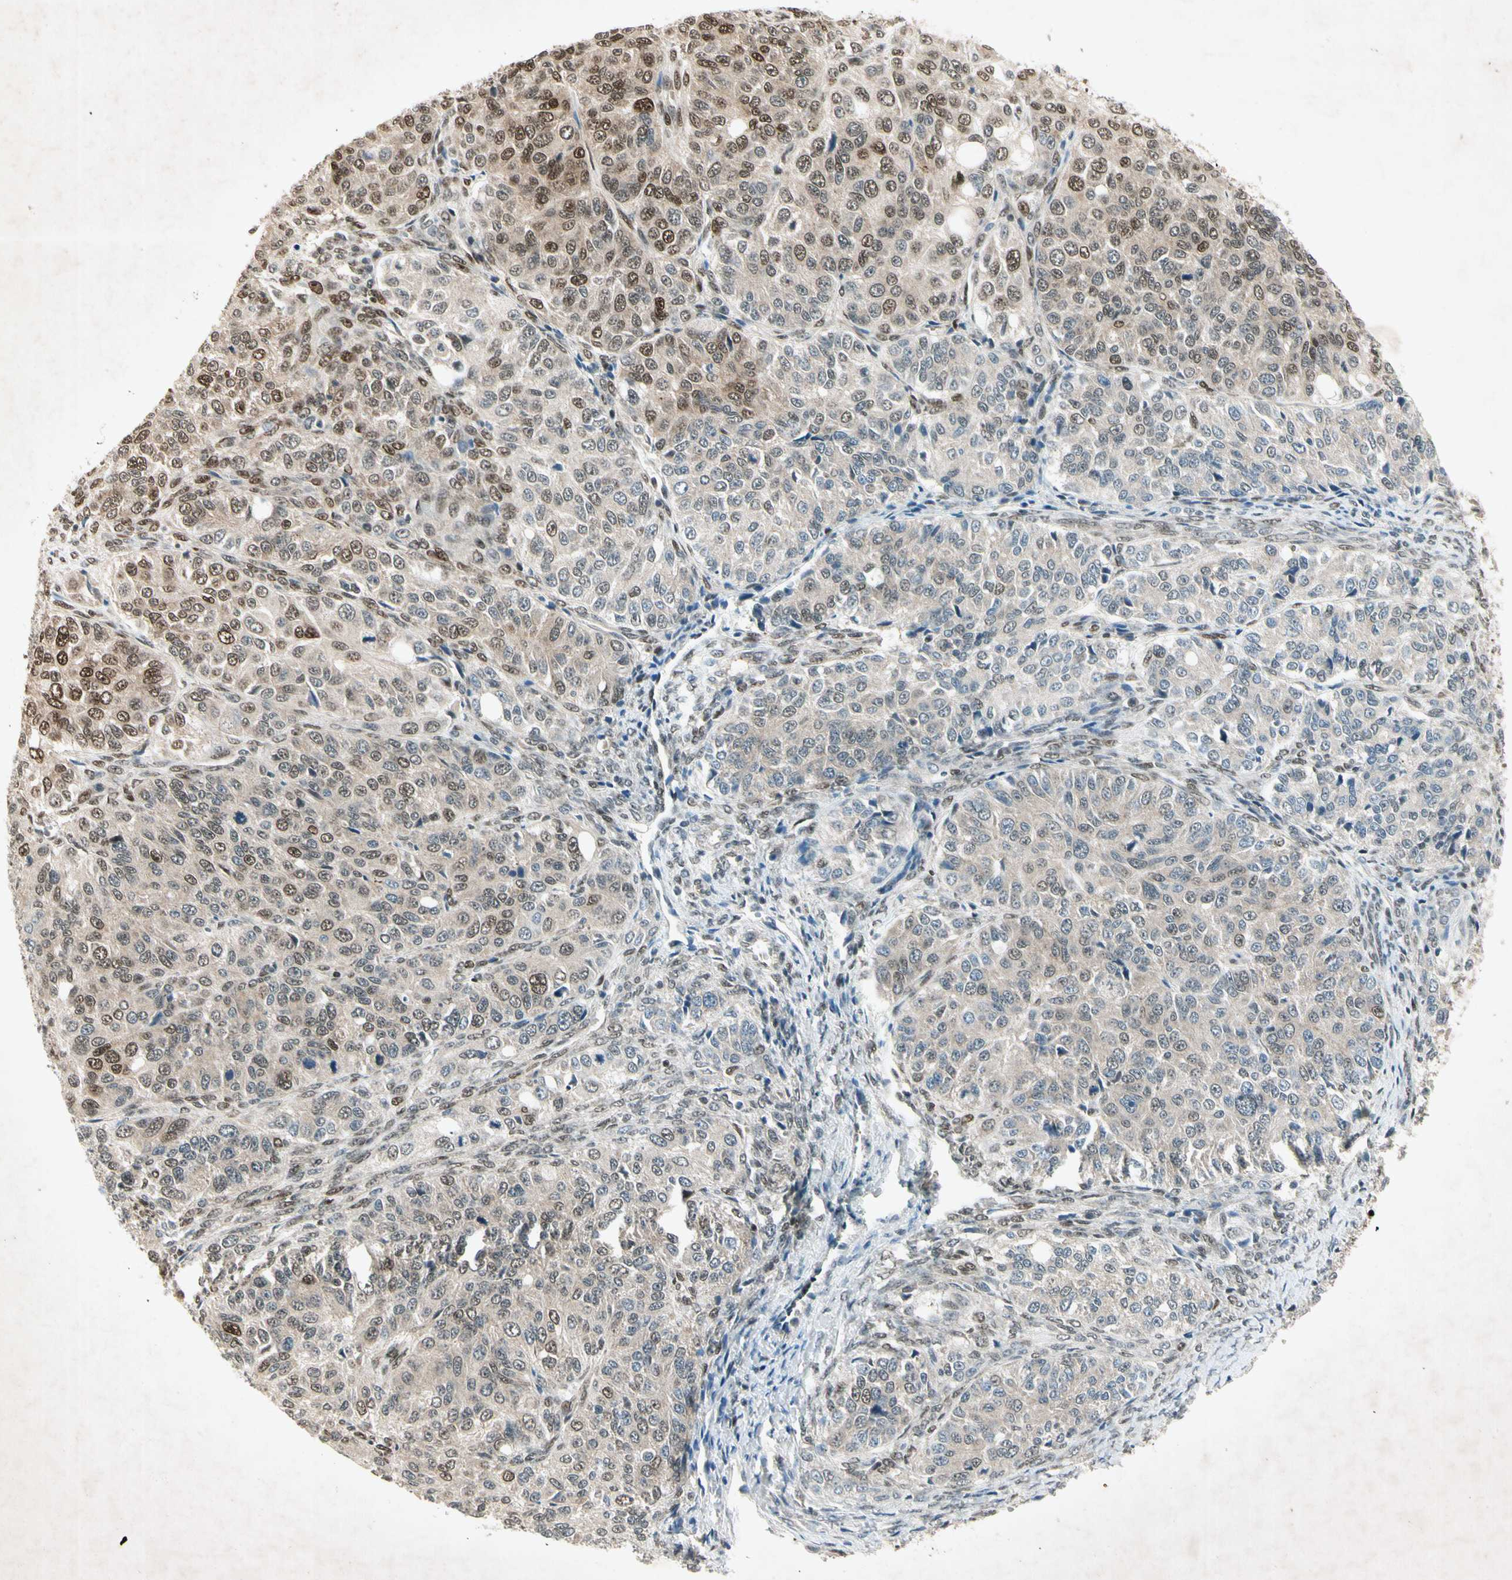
{"staining": {"intensity": "moderate", "quantity": "25%-75%", "location": "cytoplasmic/membranous,nuclear"}, "tissue": "ovarian cancer", "cell_type": "Tumor cells", "image_type": "cancer", "snomed": [{"axis": "morphology", "description": "Carcinoma, endometroid"}, {"axis": "topography", "description": "Ovary"}], "caption": "Protein expression analysis of ovarian cancer shows moderate cytoplasmic/membranous and nuclear expression in approximately 25%-75% of tumor cells.", "gene": "RNF43", "patient": {"sex": "female", "age": 51}}